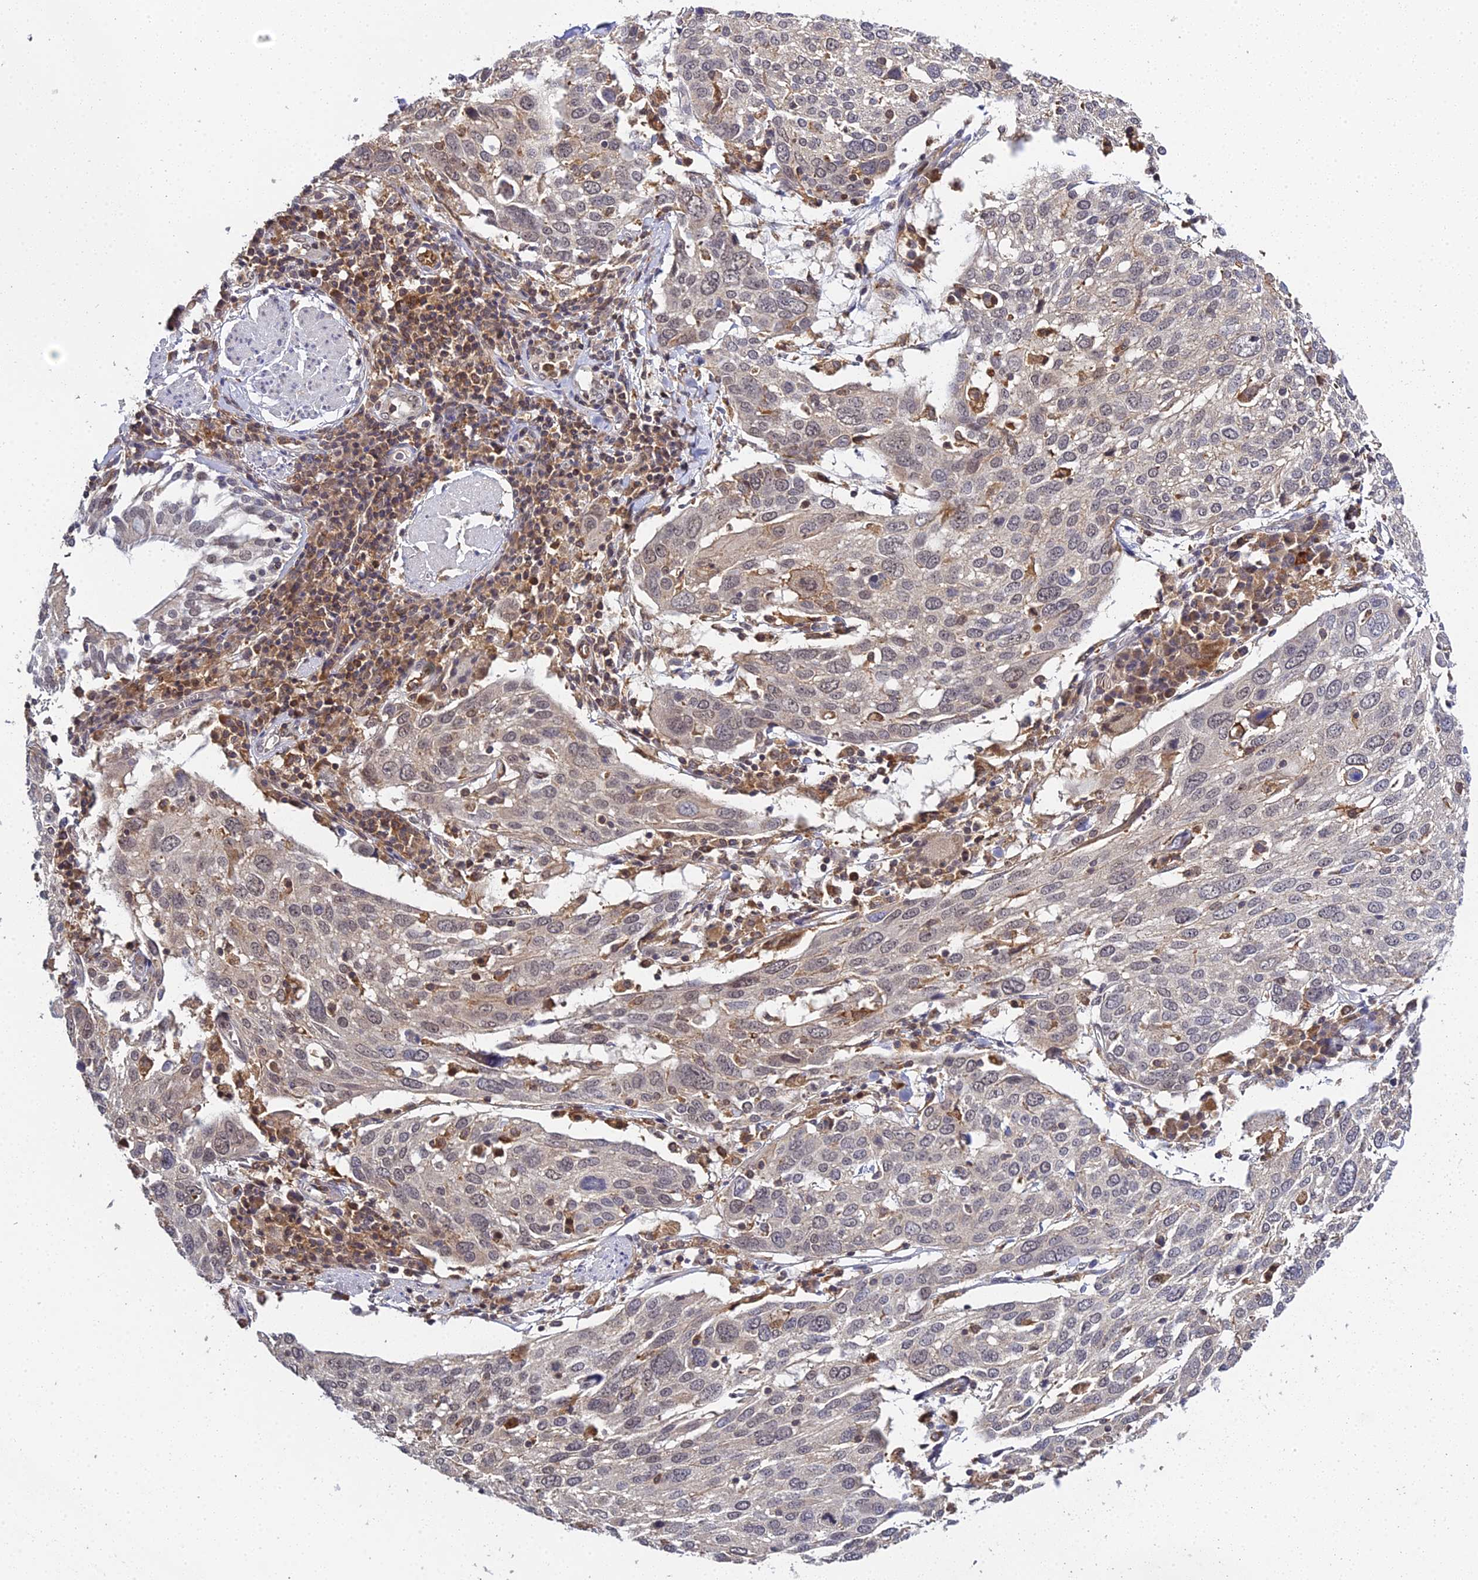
{"staining": {"intensity": "weak", "quantity": "<25%", "location": "cytoplasmic/membranous,nuclear"}, "tissue": "lung cancer", "cell_type": "Tumor cells", "image_type": "cancer", "snomed": [{"axis": "morphology", "description": "Squamous cell carcinoma, NOS"}, {"axis": "topography", "description": "Lung"}], "caption": "High power microscopy image of an immunohistochemistry image of squamous cell carcinoma (lung), revealing no significant staining in tumor cells. (DAB IHC, high magnification).", "gene": "TPRX1", "patient": {"sex": "male", "age": 65}}